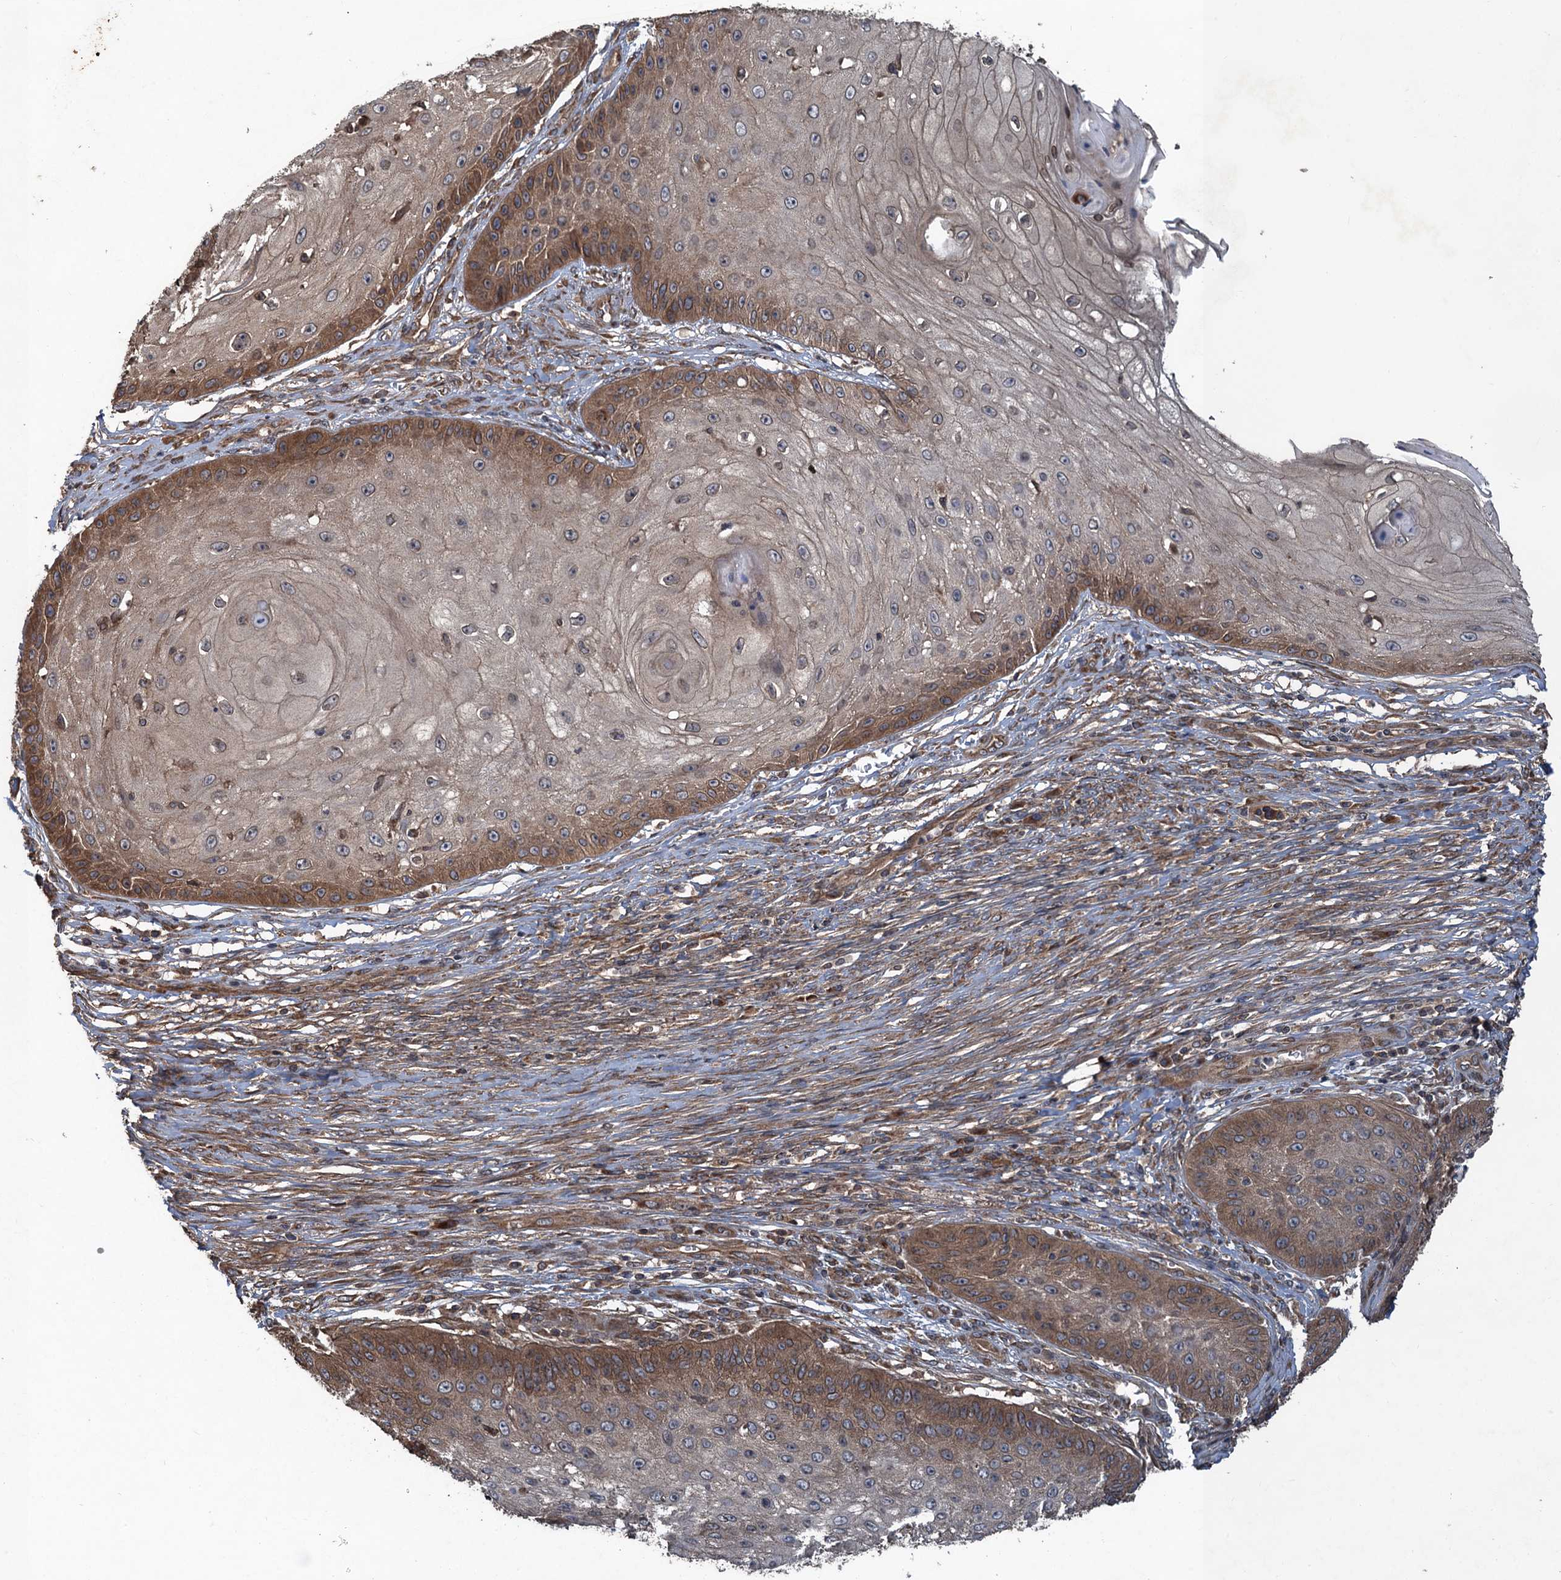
{"staining": {"intensity": "moderate", "quantity": "25%-75%", "location": "cytoplasmic/membranous"}, "tissue": "skin cancer", "cell_type": "Tumor cells", "image_type": "cancer", "snomed": [{"axis": "morphology", "description": "Squamous cell carcinoma, NOS"}, {"axis": "topography", "description": "Skin"}], "caption": "Immunohistochemistry (IHC) of human skin cancer (squamous cell carcinoma) exhibits medium levels of moderate cytoplasmic/membranous positivity in about 25%-75% of tumor cells.", "gene": "GLE1", "patient": {"sex": "male", "age": 70}}